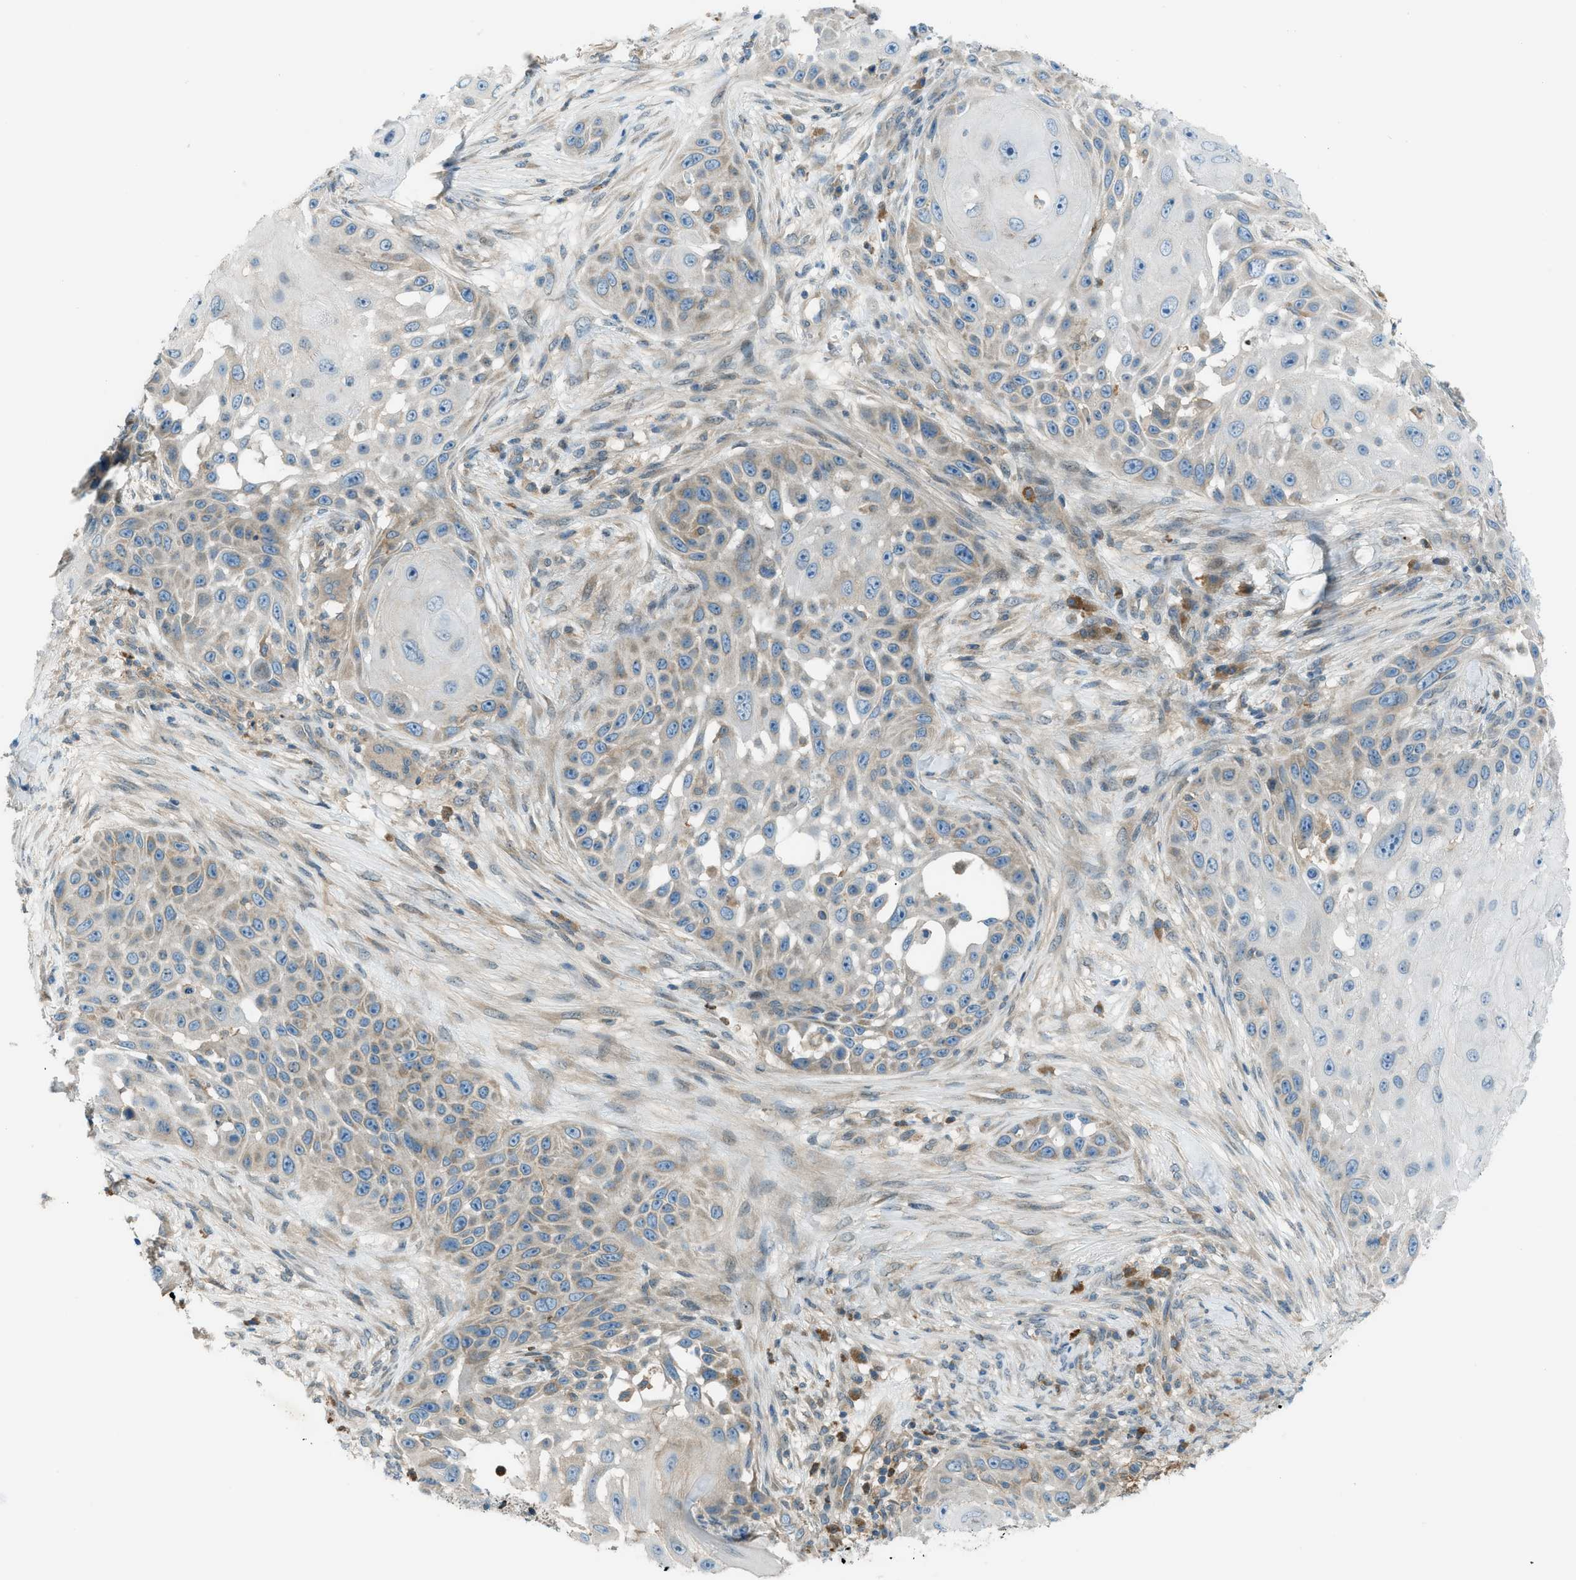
{"staining": {"intensity": "weak", "quantity": "<25%", "location": "cytoplasmic/membranous"}, "tissue": "skin cancer", "cell_type": "Tumor cells", "image_type": "cancer", "snomed": [{"axis": "morphology", "description": "Squamous cell carcinoma, NOS"}, {"axis": "topography", "description": "Skin"}], "caption": "High magnification brightfield microscopy of squamous cell carcinoma (skin) stained with DAB (3,3'-diaminobenzidine) (brown) and counterstained with hematoxylin (blue): tumor cells show no significant positivity. (Brightfield microscopy of DAB (3,3'-diaminobenzidine) immunohistochemistry at high magnification).", "gene": "DYRK1A", "patient": {"sex": "female", "age": 44}}